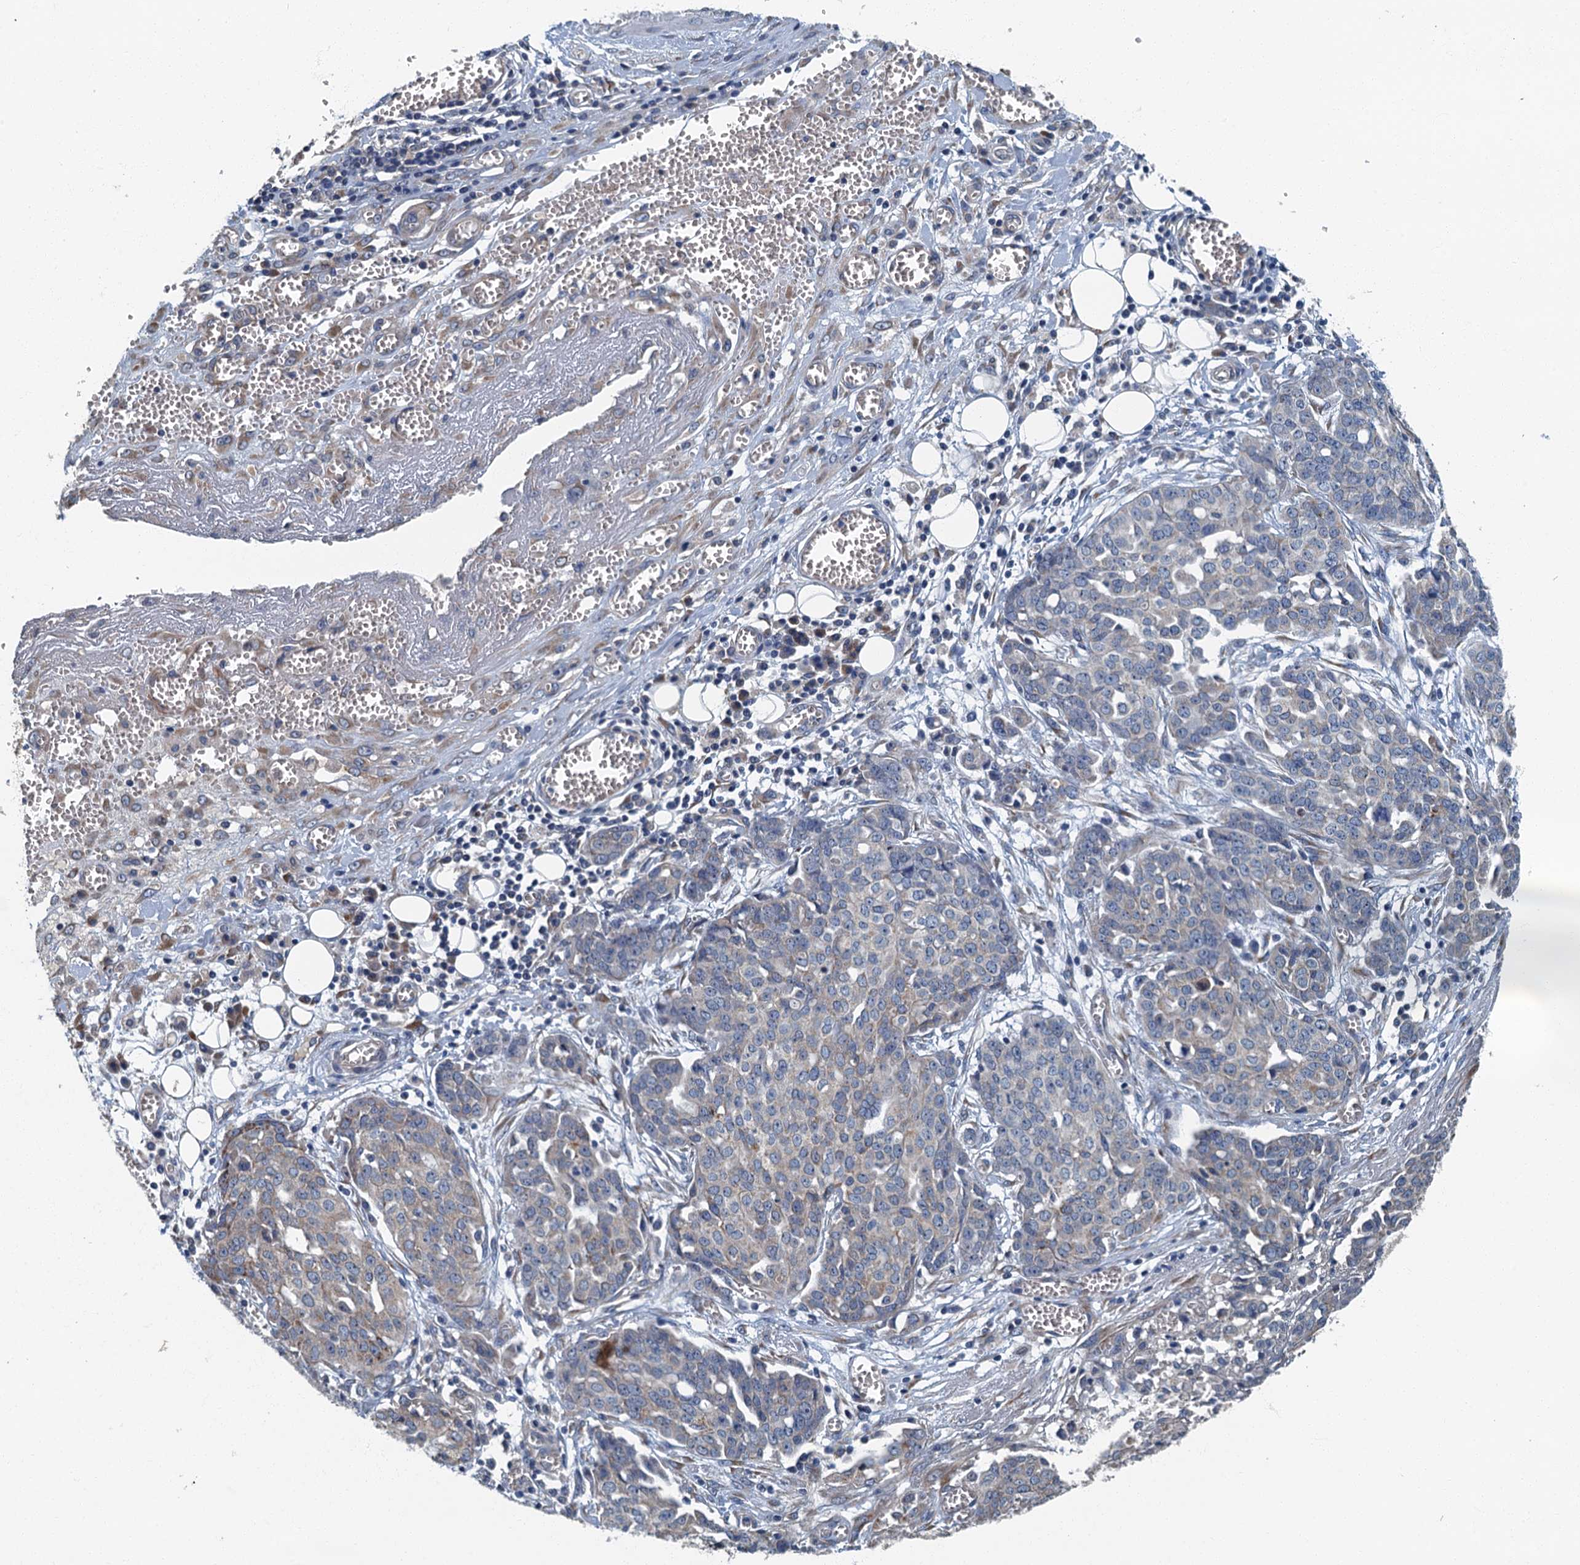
{"staining": {"intensity": "negative", "quantity": "none", "location": "none"}, "tissue": "ovarian cancer", "cell_type": "Tumor cells", "image_type": "cancer", "snomed": [{"axis": "morphology", "description": "Cystadenocarcinoma, serous, NOS"}, {"axis": "topography", "description": "Soft tissue"}, {"axis": "topography", "description": "Ovary"}], "caption": "Human ovarian cancer (serous cystadenocarcinoma) stained for a protein using immunohistochemistry demonstrates no positivity in tumor cells.", "gene": "DDX49", "patient": {"sex": "female", "age": 57}}